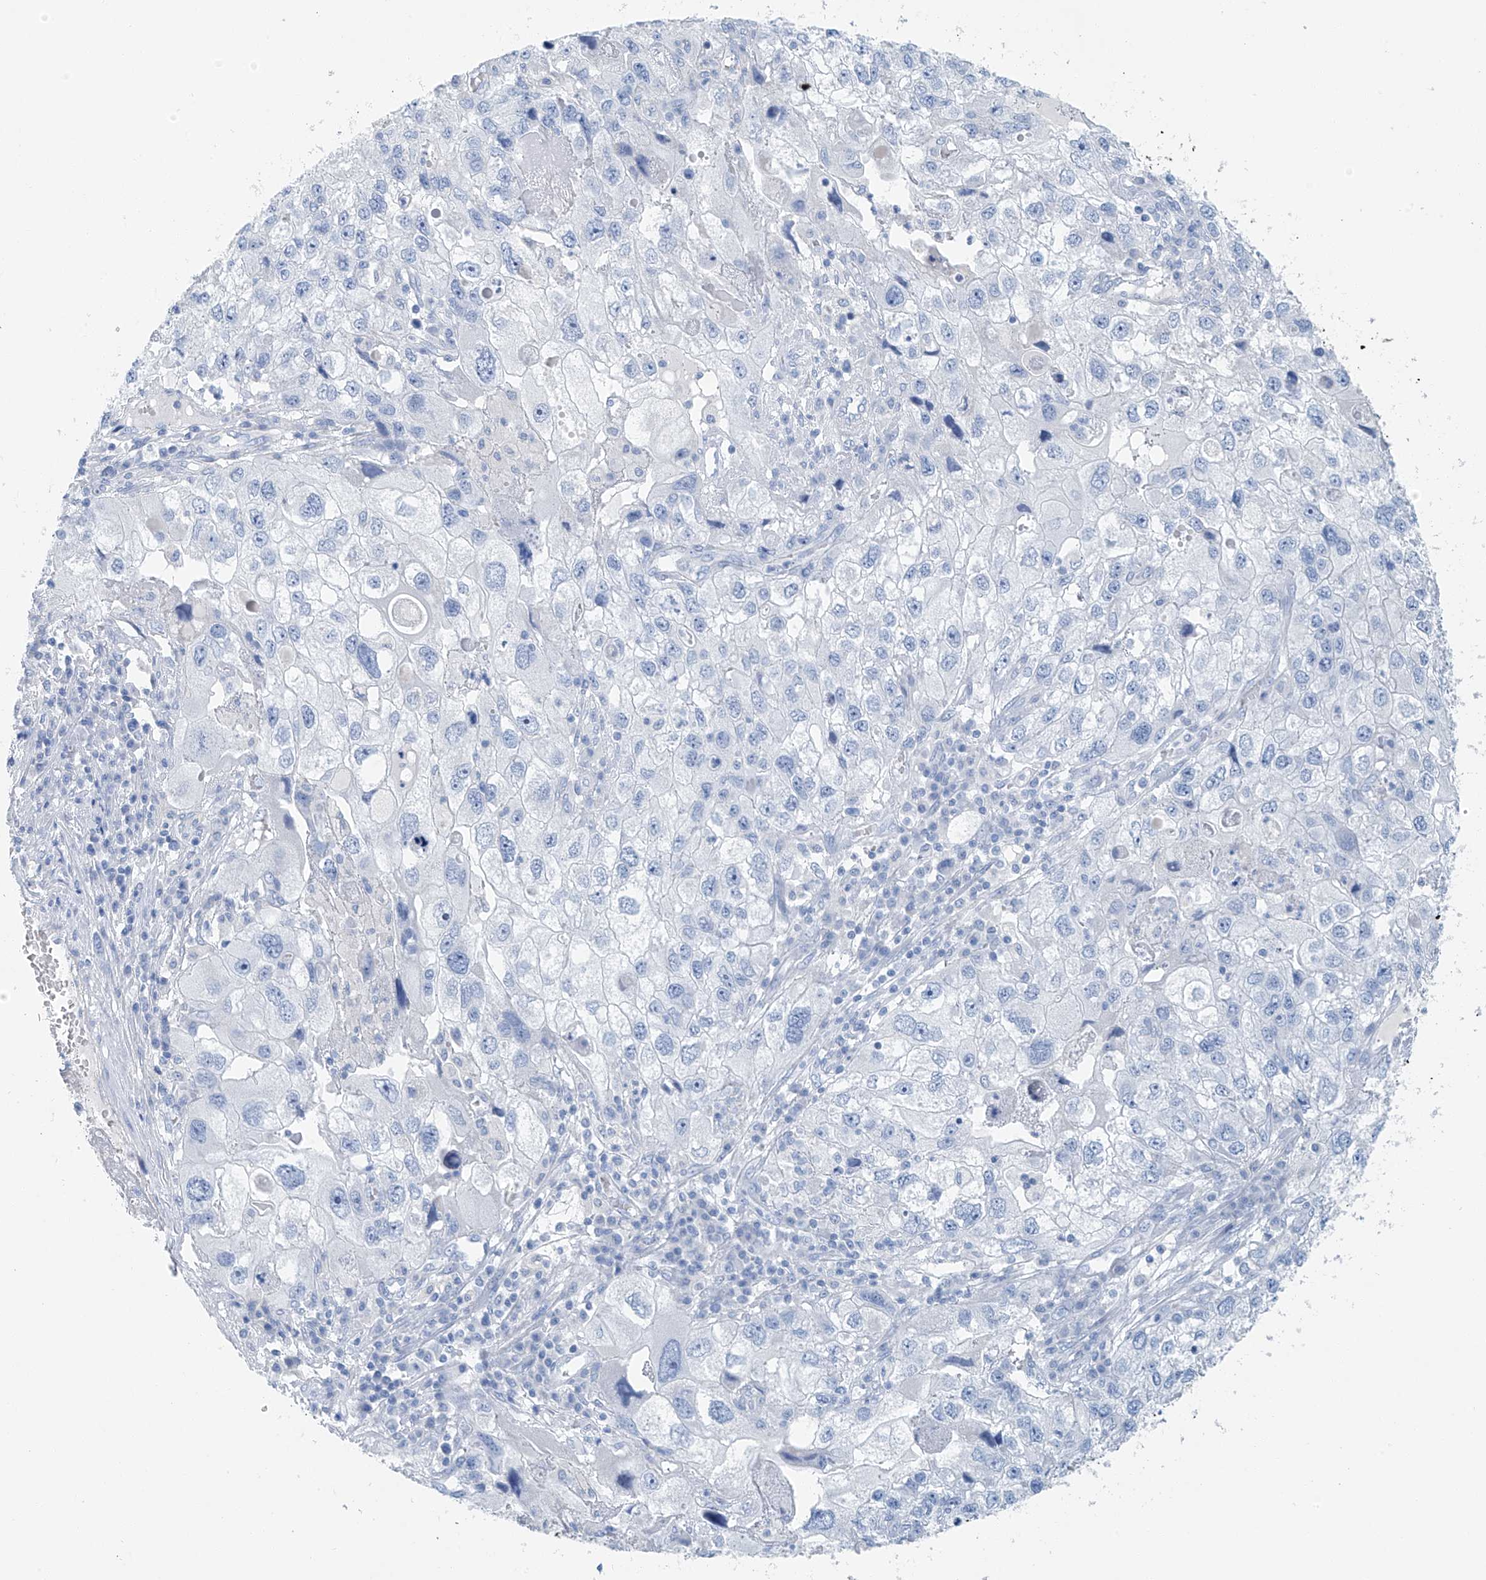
{"staining": {"intensity": "negative", "quantity": "none", "location": "none"}, "tissue": "endometrial cancer", "cell_type": "Tumor cells", "image_type": "cancer", "snomed": [{"axis": "morphology", "description": "Adenocarcinoma, NOS"}, {"axis": "topography", "description": "Endometrium"}], "caption": "Immunohistochemistry photomicrograph of neoplastic tissue: endometrial cancer (adenocarcinoma) stained with DAB reveals no significant protein expression in tumor cells.", "gene": "C1orf87", "patient": {"sex": "female", "age": 49}}